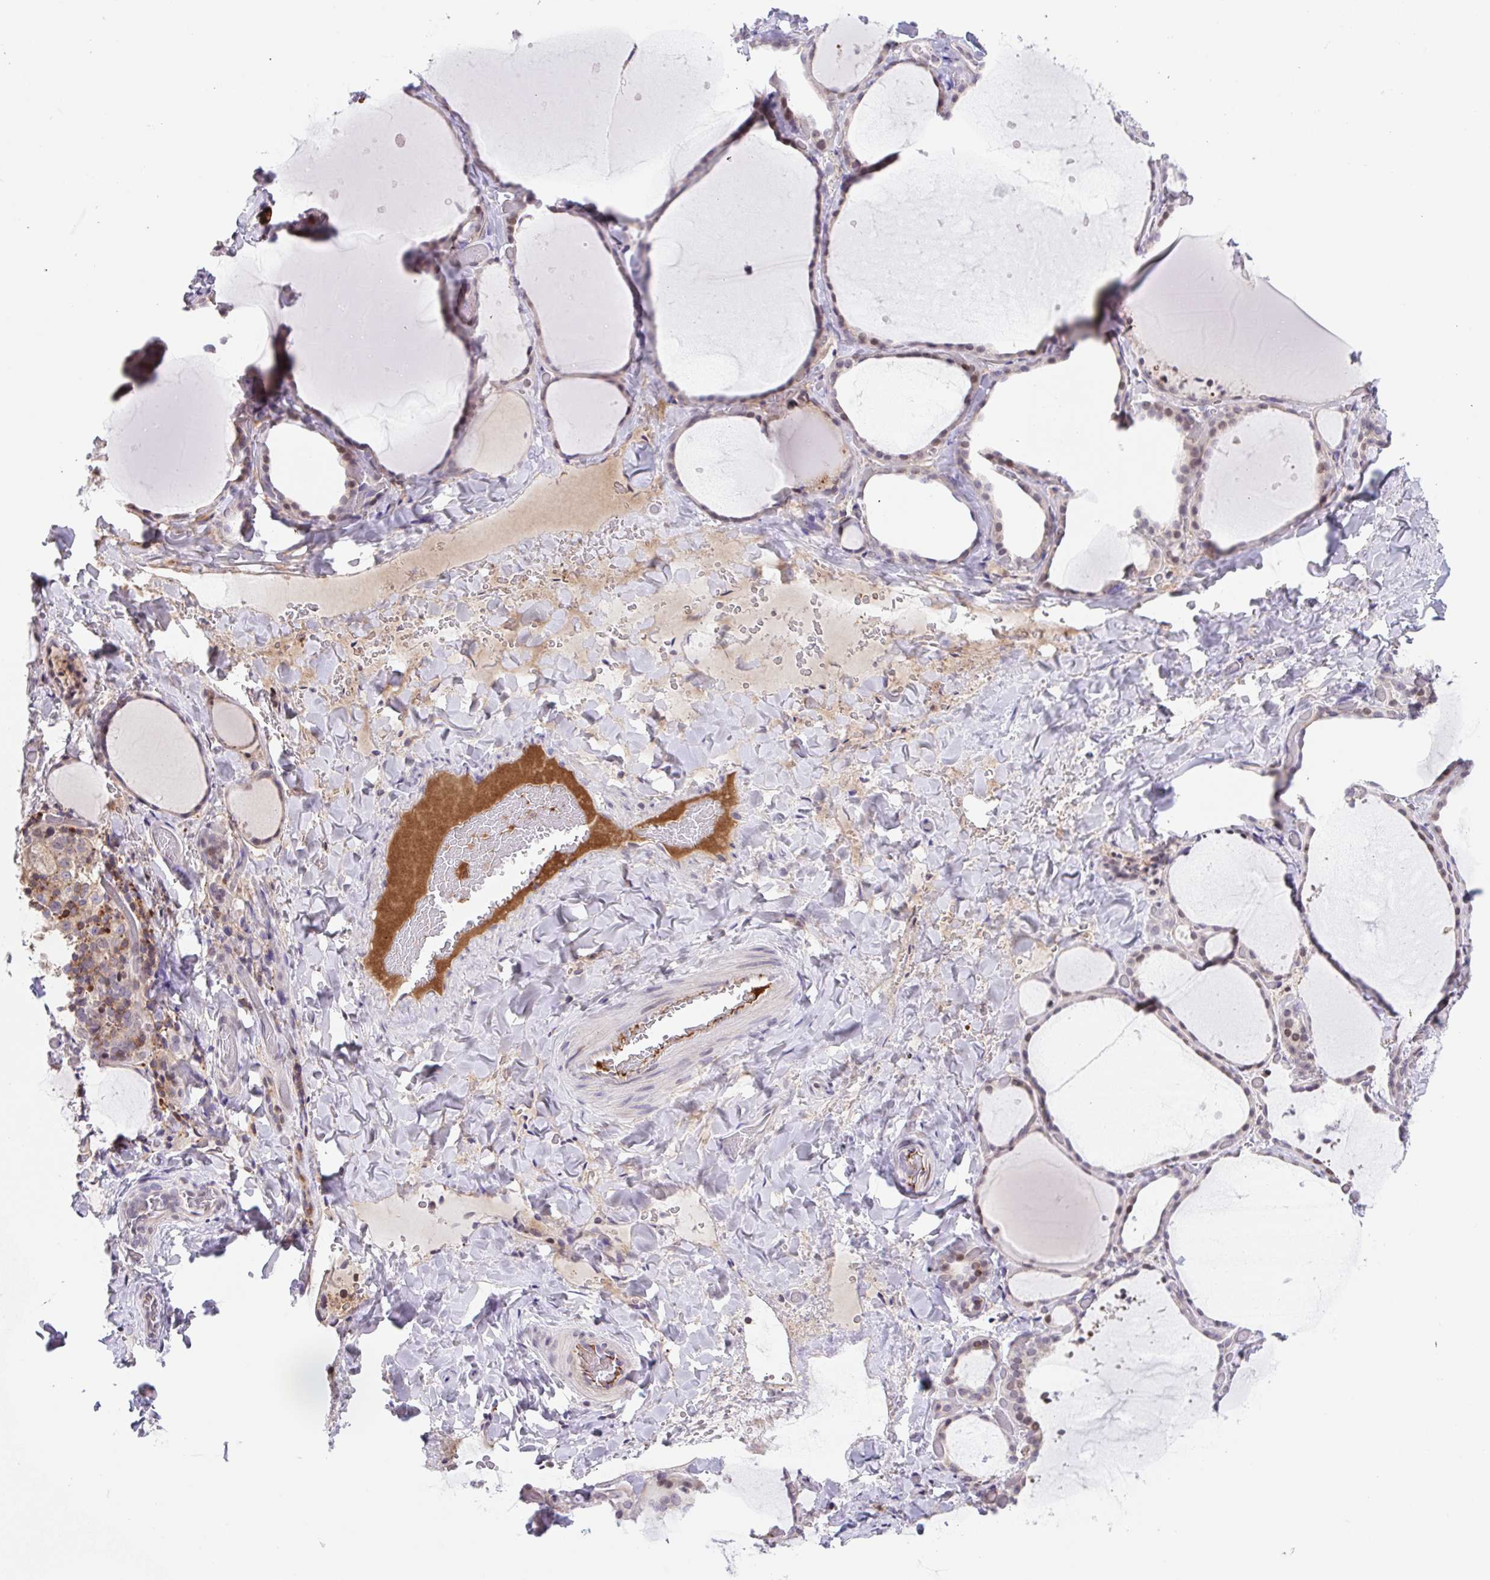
{"staining": {"intensity": "moderate", "quantity": "25%-75%", "location": "nuclear"}, "tissue": "thyroid gland", "cell_type": "Glandular cells", "image_type": "normal", "snomed": [{"axis": "morphology", "description": "Normal tissue, NOS"}, {"axis": "topography", "description": "Thyroid gland"}], "caption": "This histopathology image demonstrates normal thyroid gland stained with IHC to label a protein in brown. The nuclear of glandular cells show moderate positivity for the protein. Nuclei are counter-stained blue.", "gene": "TPRG1", "patient": {"sex": "female", "age": 36}}